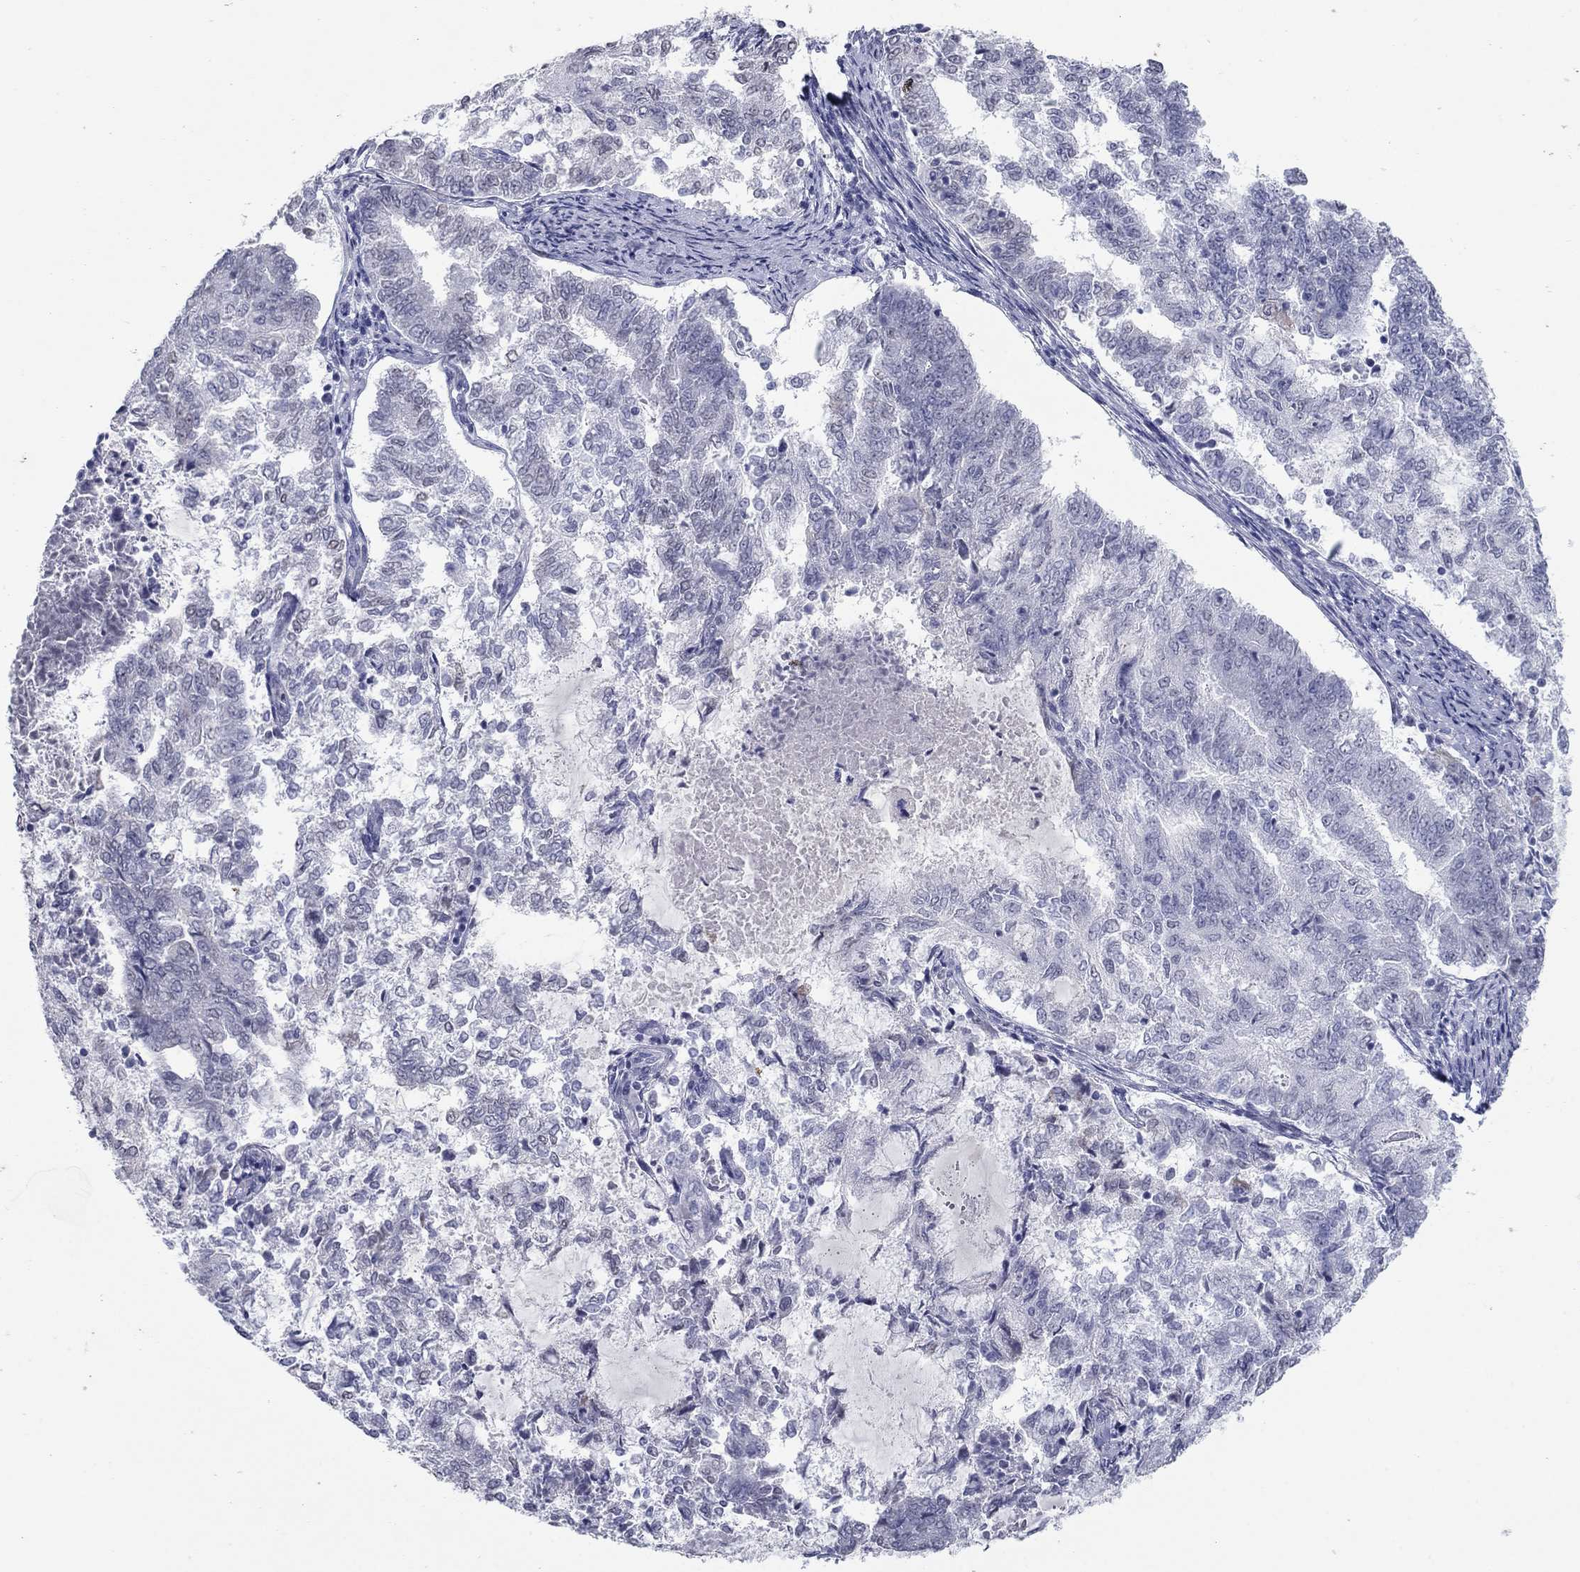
{"staining": {"intensity": "negative", "quantity": "none", "location": "none"}, "tissue": "endometrial cancer", "cell_type": "Tumor cells", "image_type": "cancer", "snomed": [{"axis": "morphology", "description": "Adenocarcinoma, NOS"}, {"axis": "topography", "description": "Endometrium"}], "caption": "Photomicrograph shows no protein positivity in tumor cells of endometrial cancer (adenocarcinoma) tissue. (Brightfield microscopy of DAB (3,3'-diaminobenzidine) immunohistochemistry at high magnification).", "gene": "KRT75", "patient": {"sex": "female", "age": 65}}